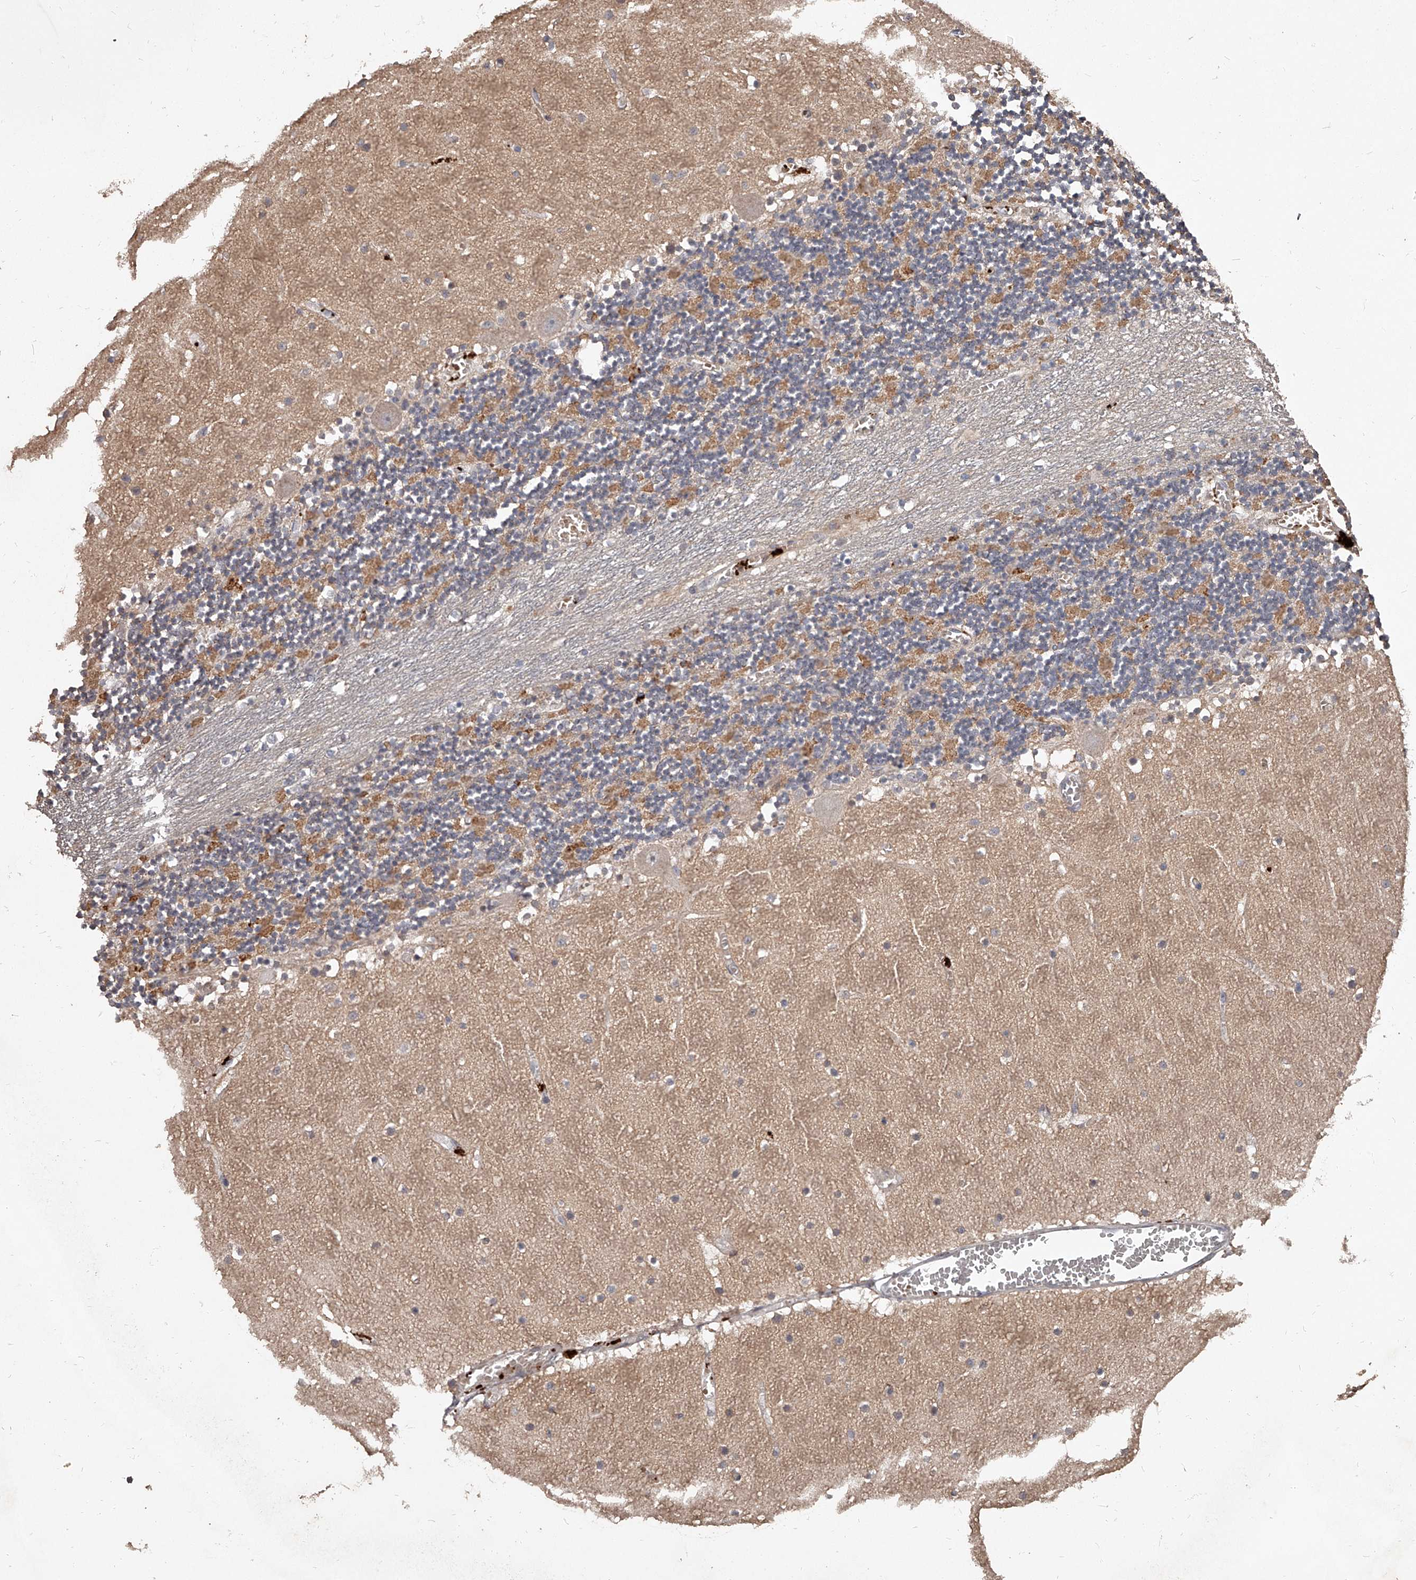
{"staining": {"intensity": "weak", "quantity": "25%-75%", "location": "cytoplasmic/membranous"}, "tissue": "cerebellum", "cell_type": "Cells in granular layer", "image_type": "normal", "snomed": [{"axis": "morphology", "description": "Normal tissue, NOS"}, {"axis": "topography", "description": "Cerebellum"}], "caption": "This photomicrograph exhibits immunohistochemistry (IHC) staining of benign cerebellum, with low weak cytoplasmic/membranous staining in about 25%-75% of cells in granular layer.", "gene": "URGCP", "patient": {"sex": "female", "age": 28}}